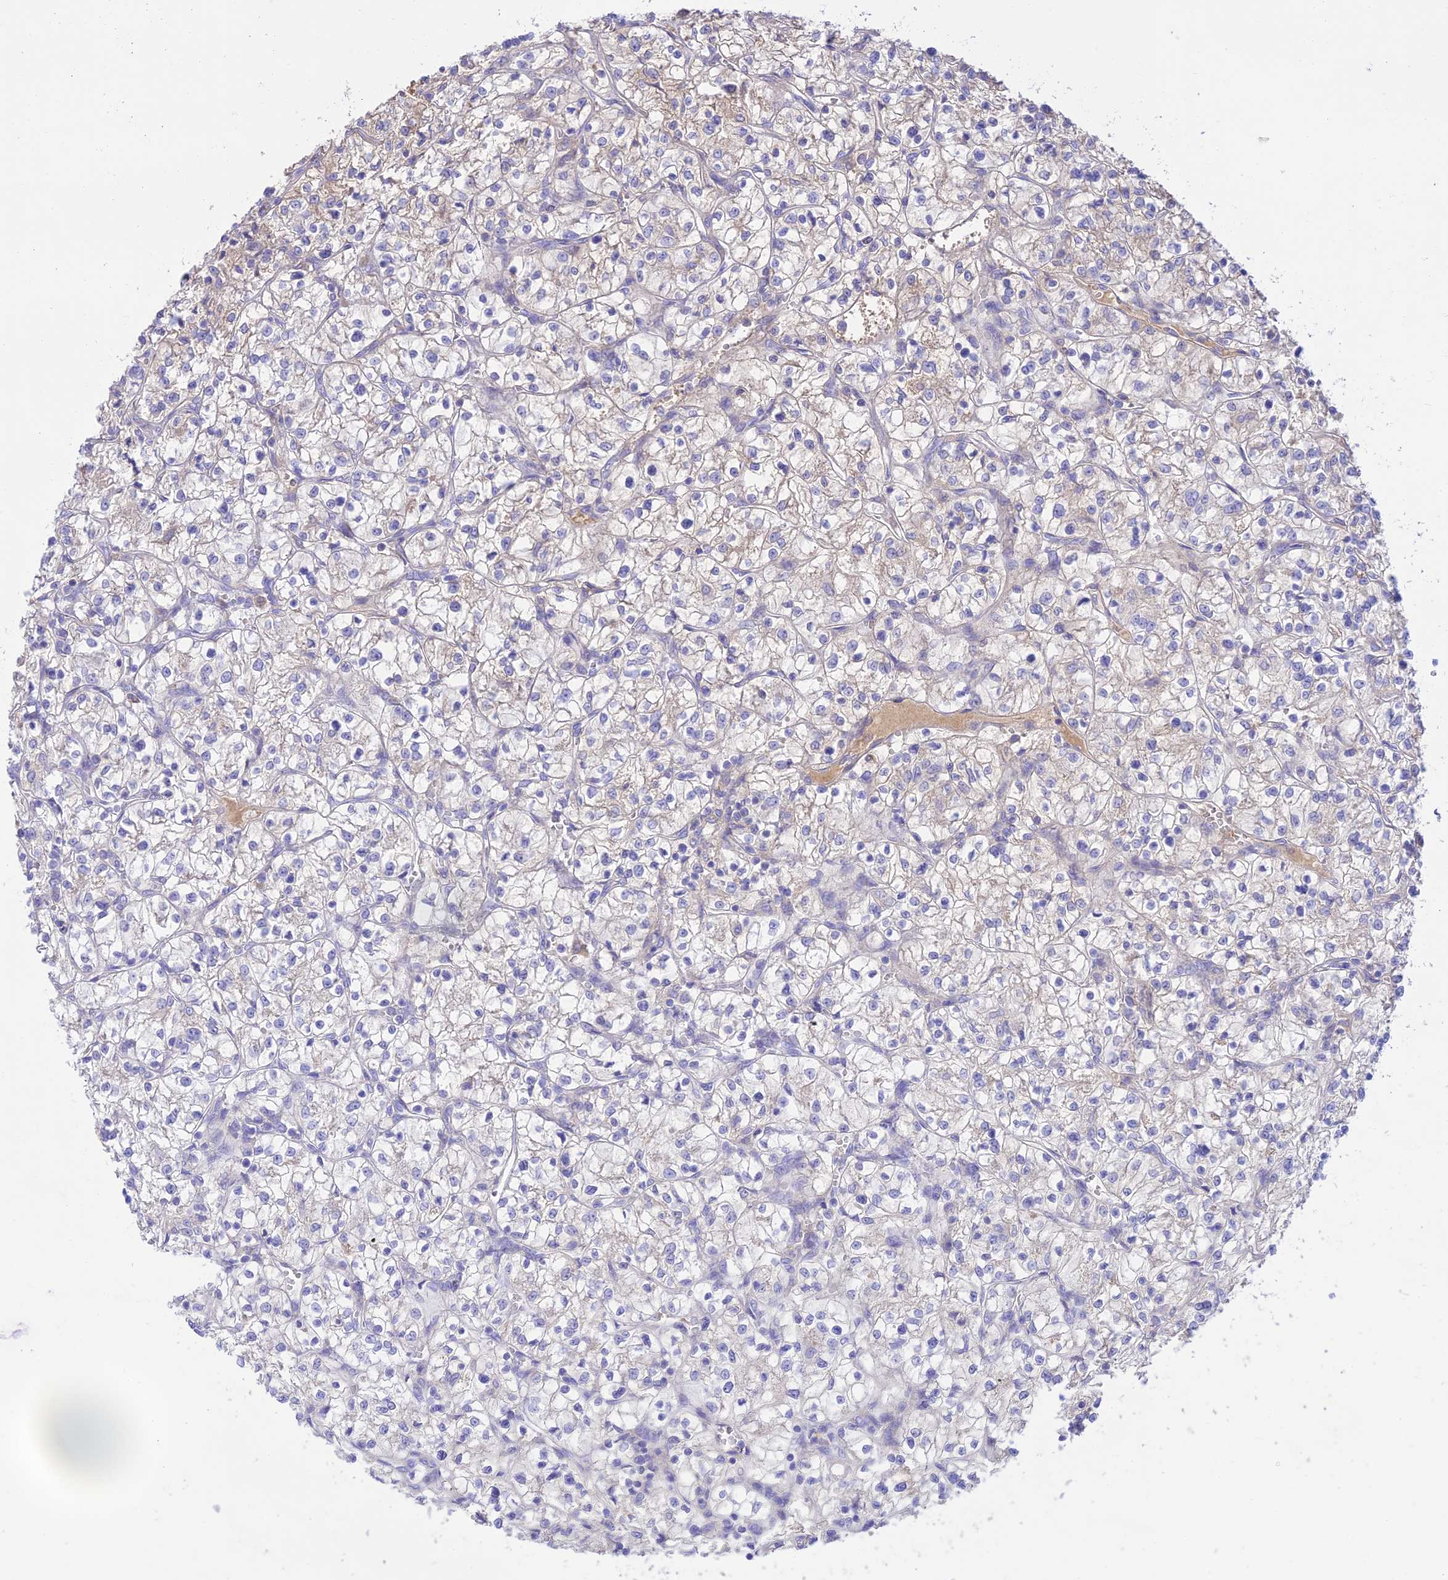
{"staining": {"intensity": "negative", "quantity": "none", "location": "none"}, "tissue": "renal cancer", "cell_type": "Tumor cells", "image_type": "cancer", "snomed": [{"axis": "morphology", "description": "Adenocarcinoma, NOS"}, {"axis": "topography", "description": "Kidney"}], "caption": "Human renal adenocarcinoma stained for a protein using immunohistochemistry displays no expression in tumor cells.", "gene": "NLRP9", "patient": {"sex": "female", "age": 64}}